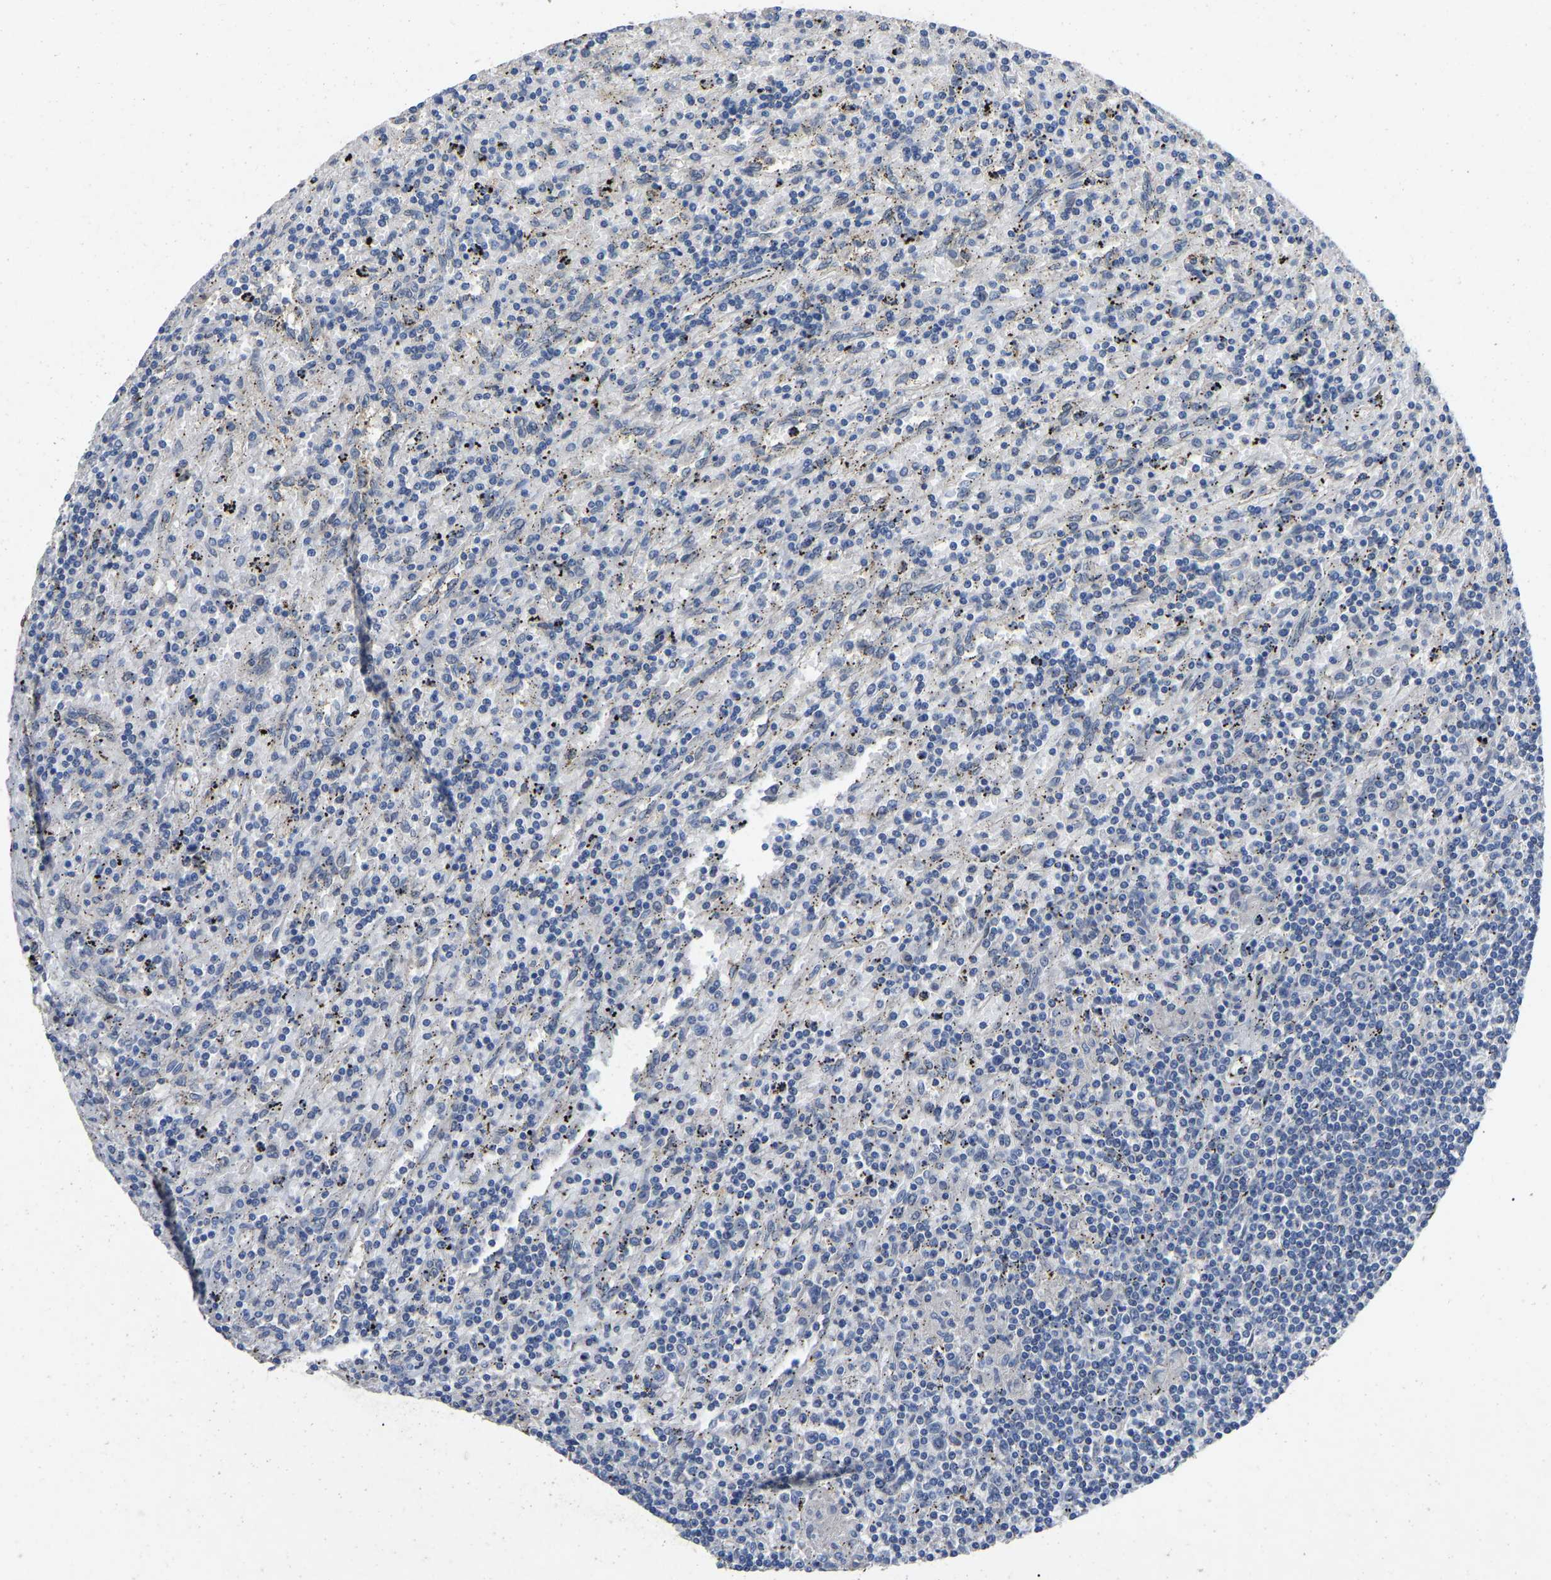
{"staining": {"intensity": "negative", "quantity": "none", "location": "none"}, "tissue": "lymphoma", "cell_type": "Tumor cells", "image_type": "cancer", "snomed": [{"axis": "morphology", "description": "Malignant lymphoma, non-Hodgkin's type, Low grade"}, {"axis": "topography", "description": "Spleen"}], "caption": "Lymphoma stained for a protein using IHC shows no staining tumor cells.", "gene": "QKI", "patient": {"sex": "male", "age": 76}}